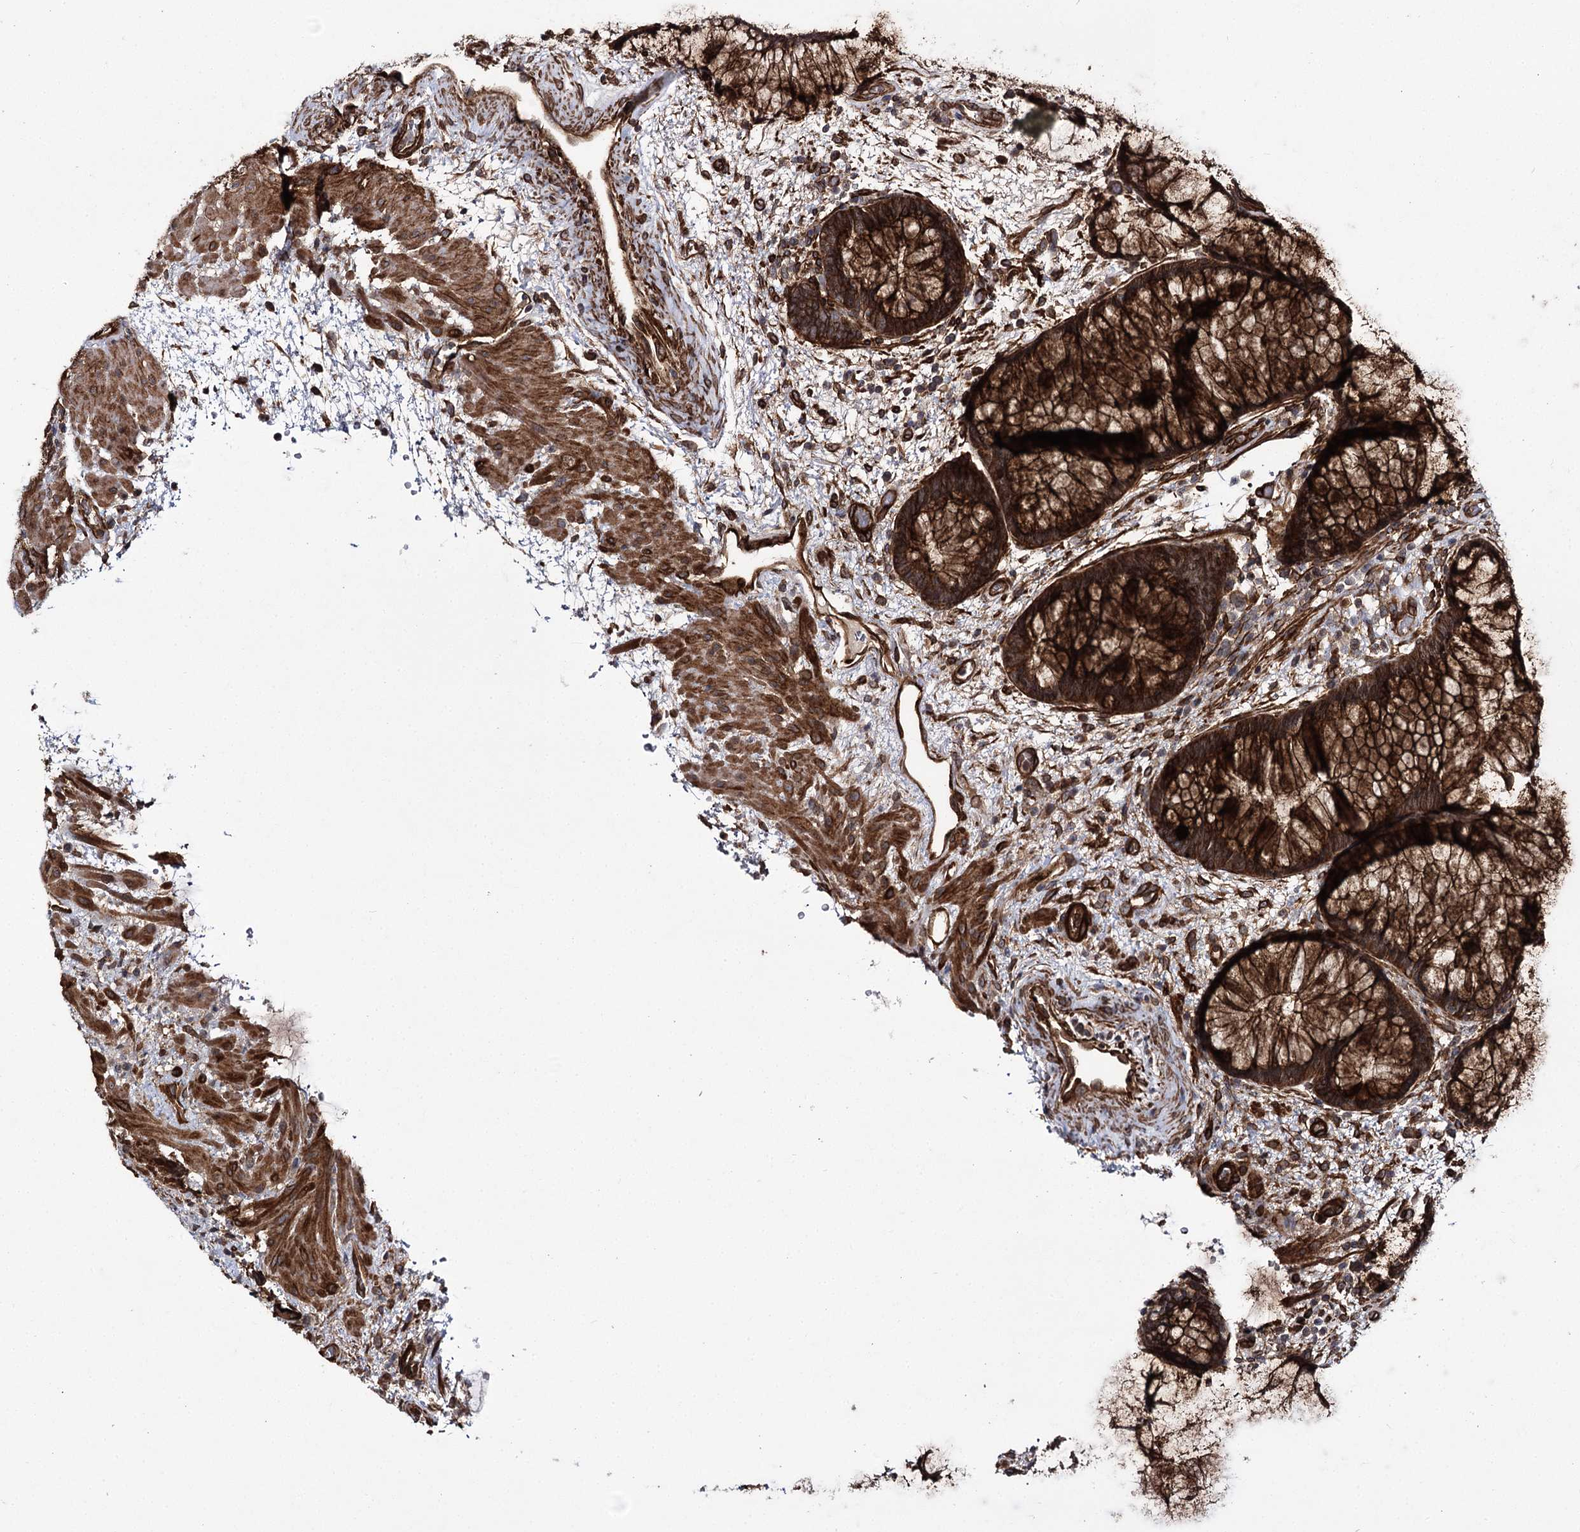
{"staining": {"intensity": "strong", "quantity": ">75%", "location": "cytoplasmic/membranous"}, "tissue": "rectum", "cell_type": "Glandular cells", "image_type": "normal", "snomed": [{"axis": "morphology", "description": "Normal tissue, NOS"}, {"axis": "topography", "description": "Rectum"}], "caption": "Immunohistochemical staining of benign human rectum reveals strong cytoplasmic/membranous protein expression in about >75% of glandular cells. (Brightfield microscopy of DAB IHC at high magnification).", "gene": "MYO1C", "patient": {"sex": "male", "age": 51}}